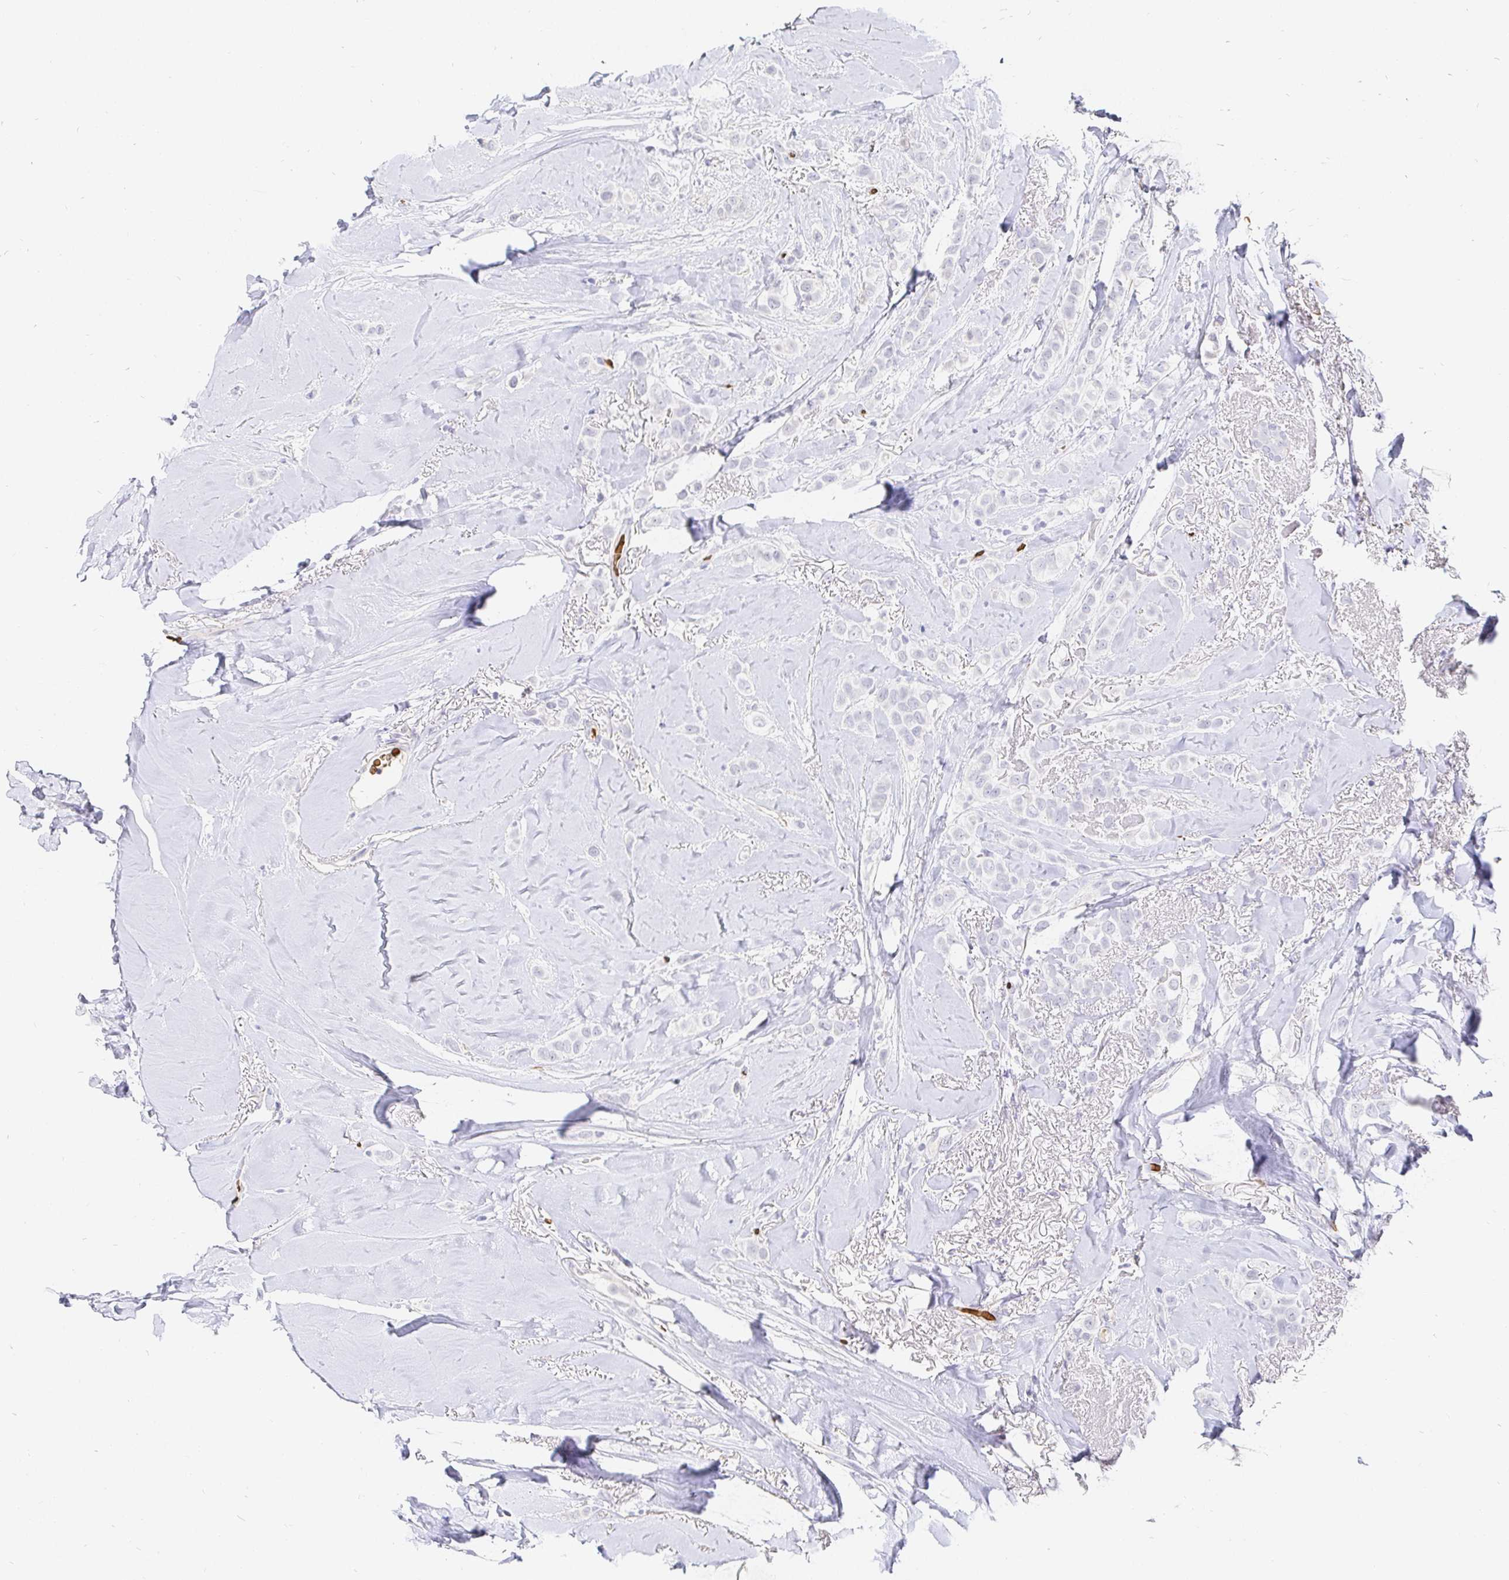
{"staining": {"intensity": "negative", "quantity": "none", "location": "none"}, "tissue": "breast cancer", "cell_type": "Tumor cells", "image_type": "cancer", "snomed": [{"axis": "morphology", "description": "Lobular carcinoma"}, {"axis": "topography", "description": "Breast"}], "caption": "Breast lobular carcinoma was stained to show a protein in brown. There is no significant staining in tumor cells. (DAB immunohistochemistry (IHC) with hematoxylin counter stain).", "gene": "FGF21", "patient": {"sex": "female", "age": 66}}